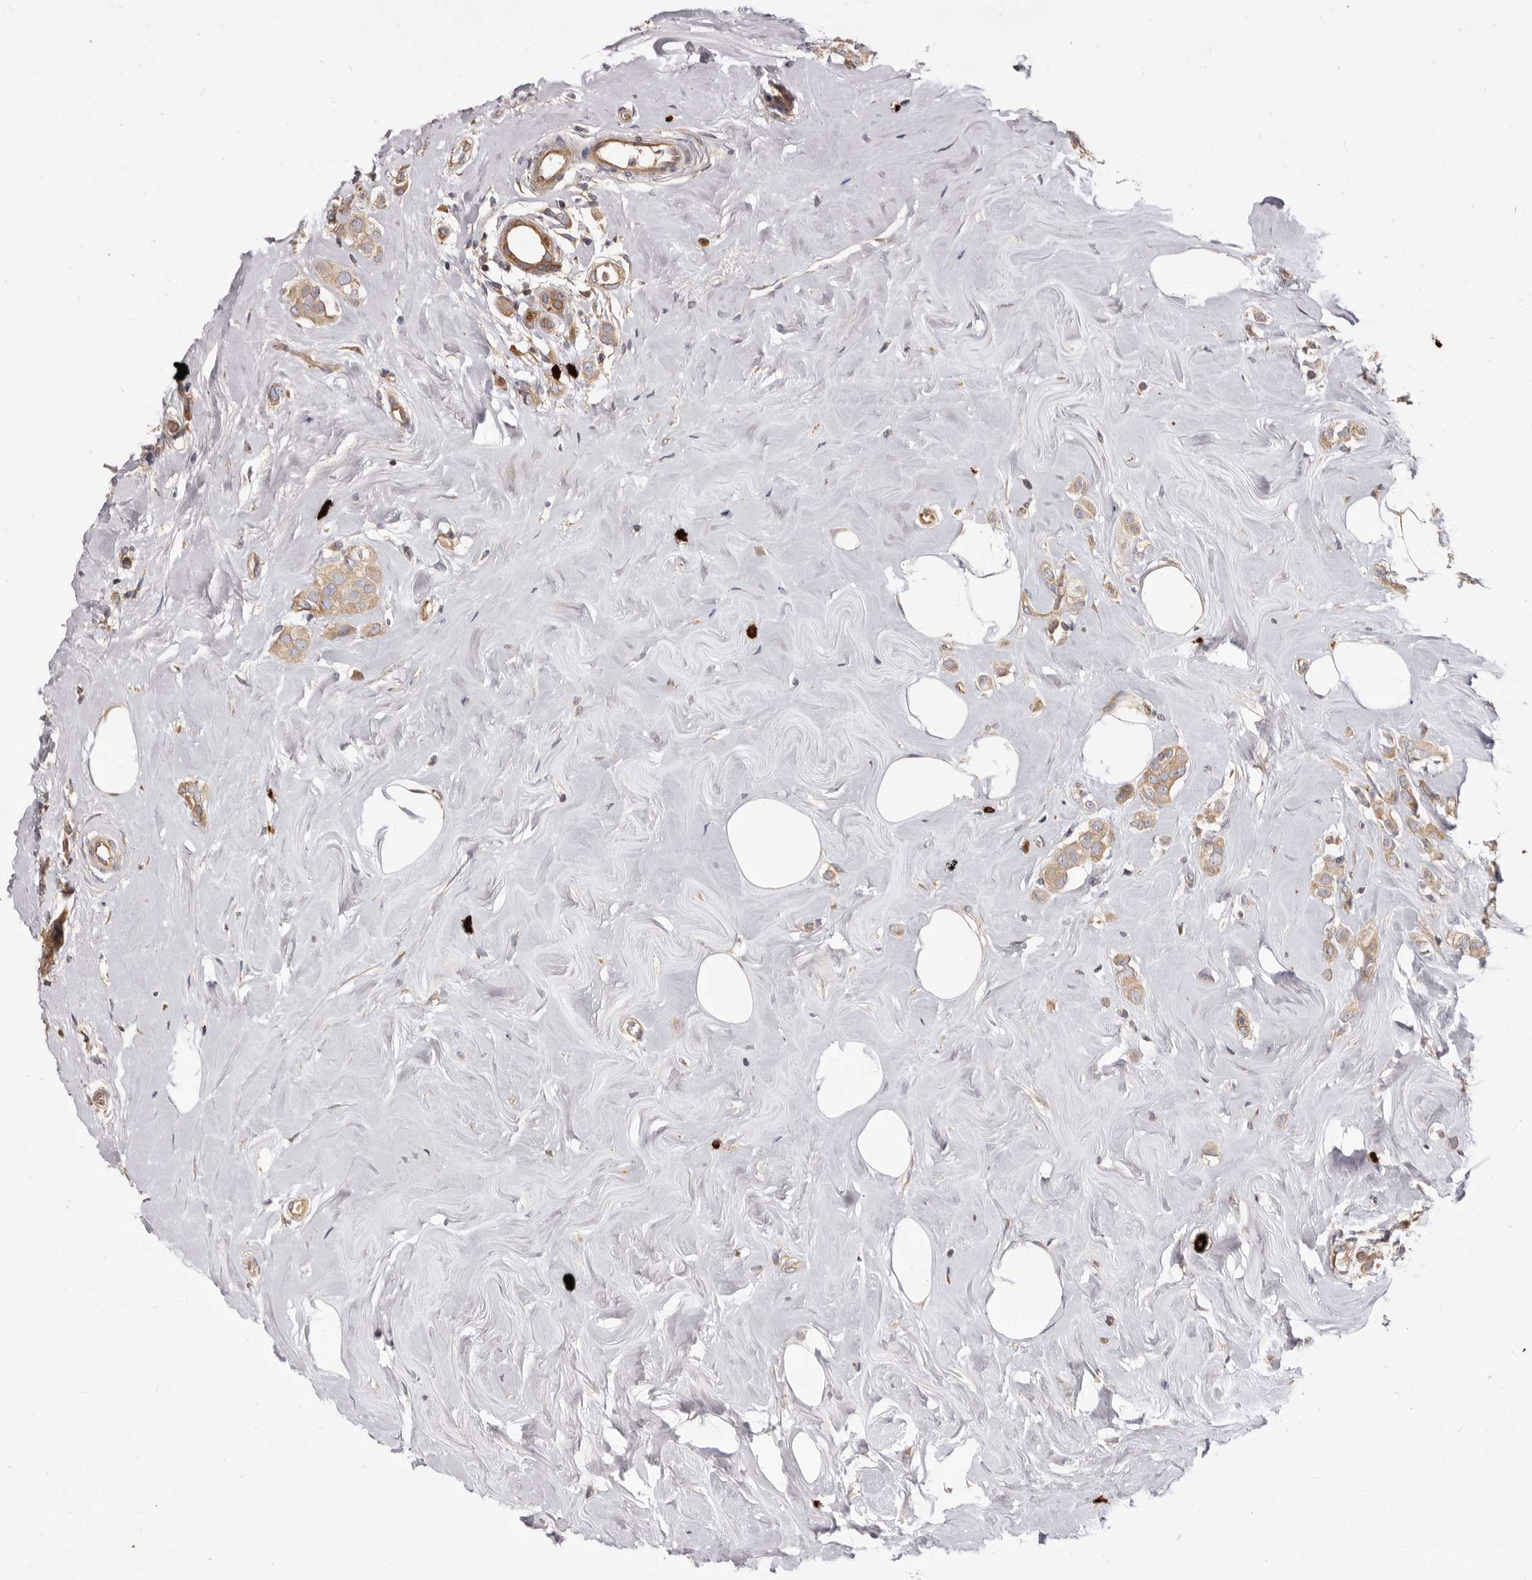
{"staining": {"intensity": "weak", "quantity": ">75%", "location": "cytoplasmic/membranous"}, "tissue": "breast cancer", "cell_type": "Tumor cells", "image_type": "cancer", "snomed": [{"axis": "morphology", "description": "Lobular carcinoma"}, {"axis": "topography", "description": "Breast"}], "caption": "The micrograph shows a brown stain indicating the presence of a protein in the cytoplasmic/membranous of tumor cells in breast cancer. Nuclei are stained in blue.", "gene": "ADAMTS20", "patient": {"sex": "female", "age": 47}}